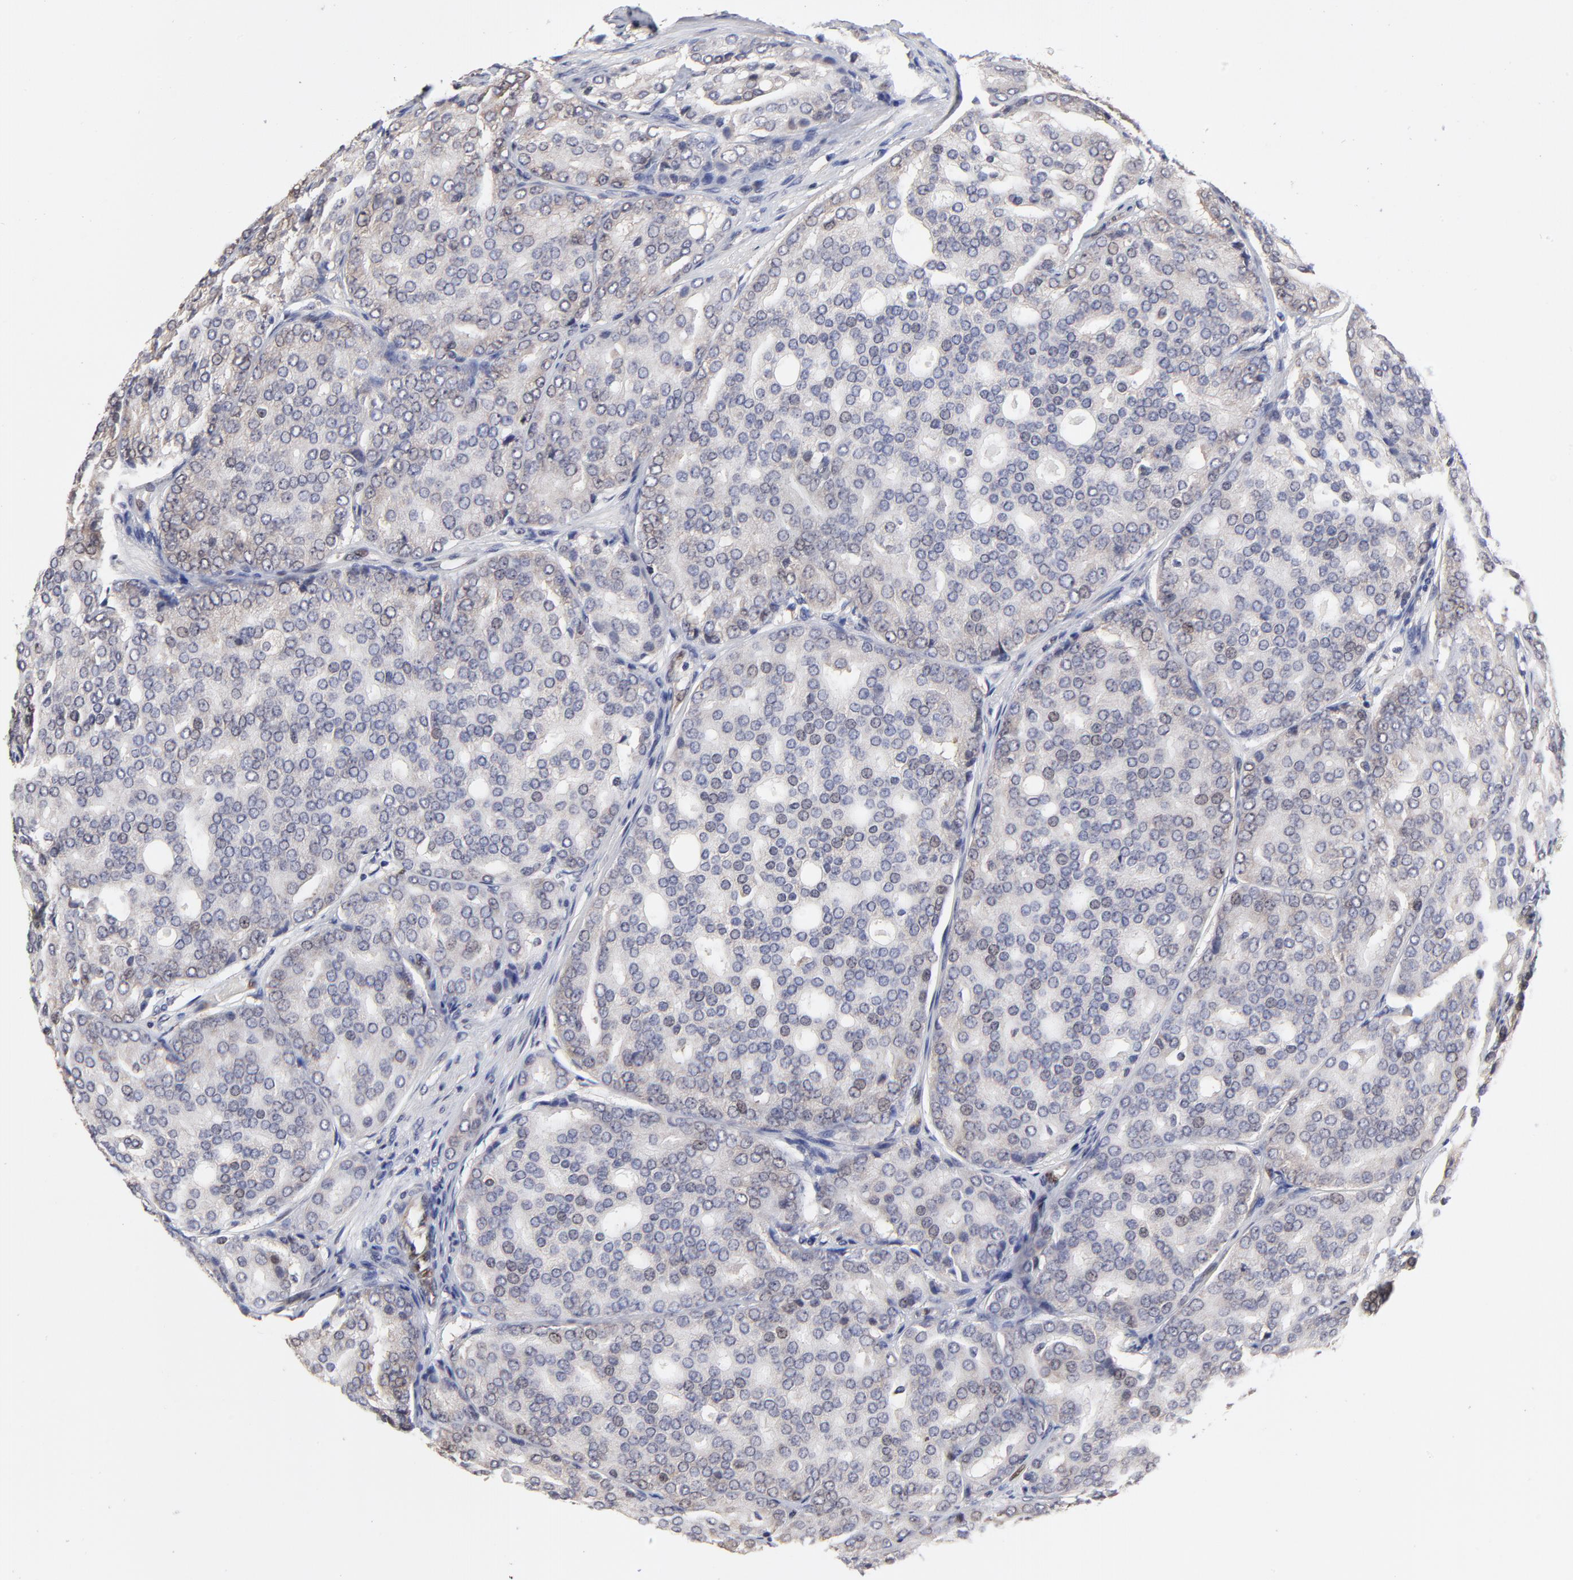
{"staining": {"intensity": "weak", "quantity": "25%-75%", "location": "cytoplasmic/membranous"}, "tissue": "prostate cancer", "cell_type": "Tumor cells", "image_type": "cancer", "snomed": [{"axis": "morphology", "description": "Adenocarcinoma, High grade"}, {"axis": "topography", "description": "Prostate"}], "caption": "Human prostate high-grade adenocarcinoma stained with a brown dye exhibits weak cytoplasmic/membranous positive positivity in about 25%-75% of tumor cells.", "gene": "CCT2", "patient": {"sex": "male", "age": 64}}